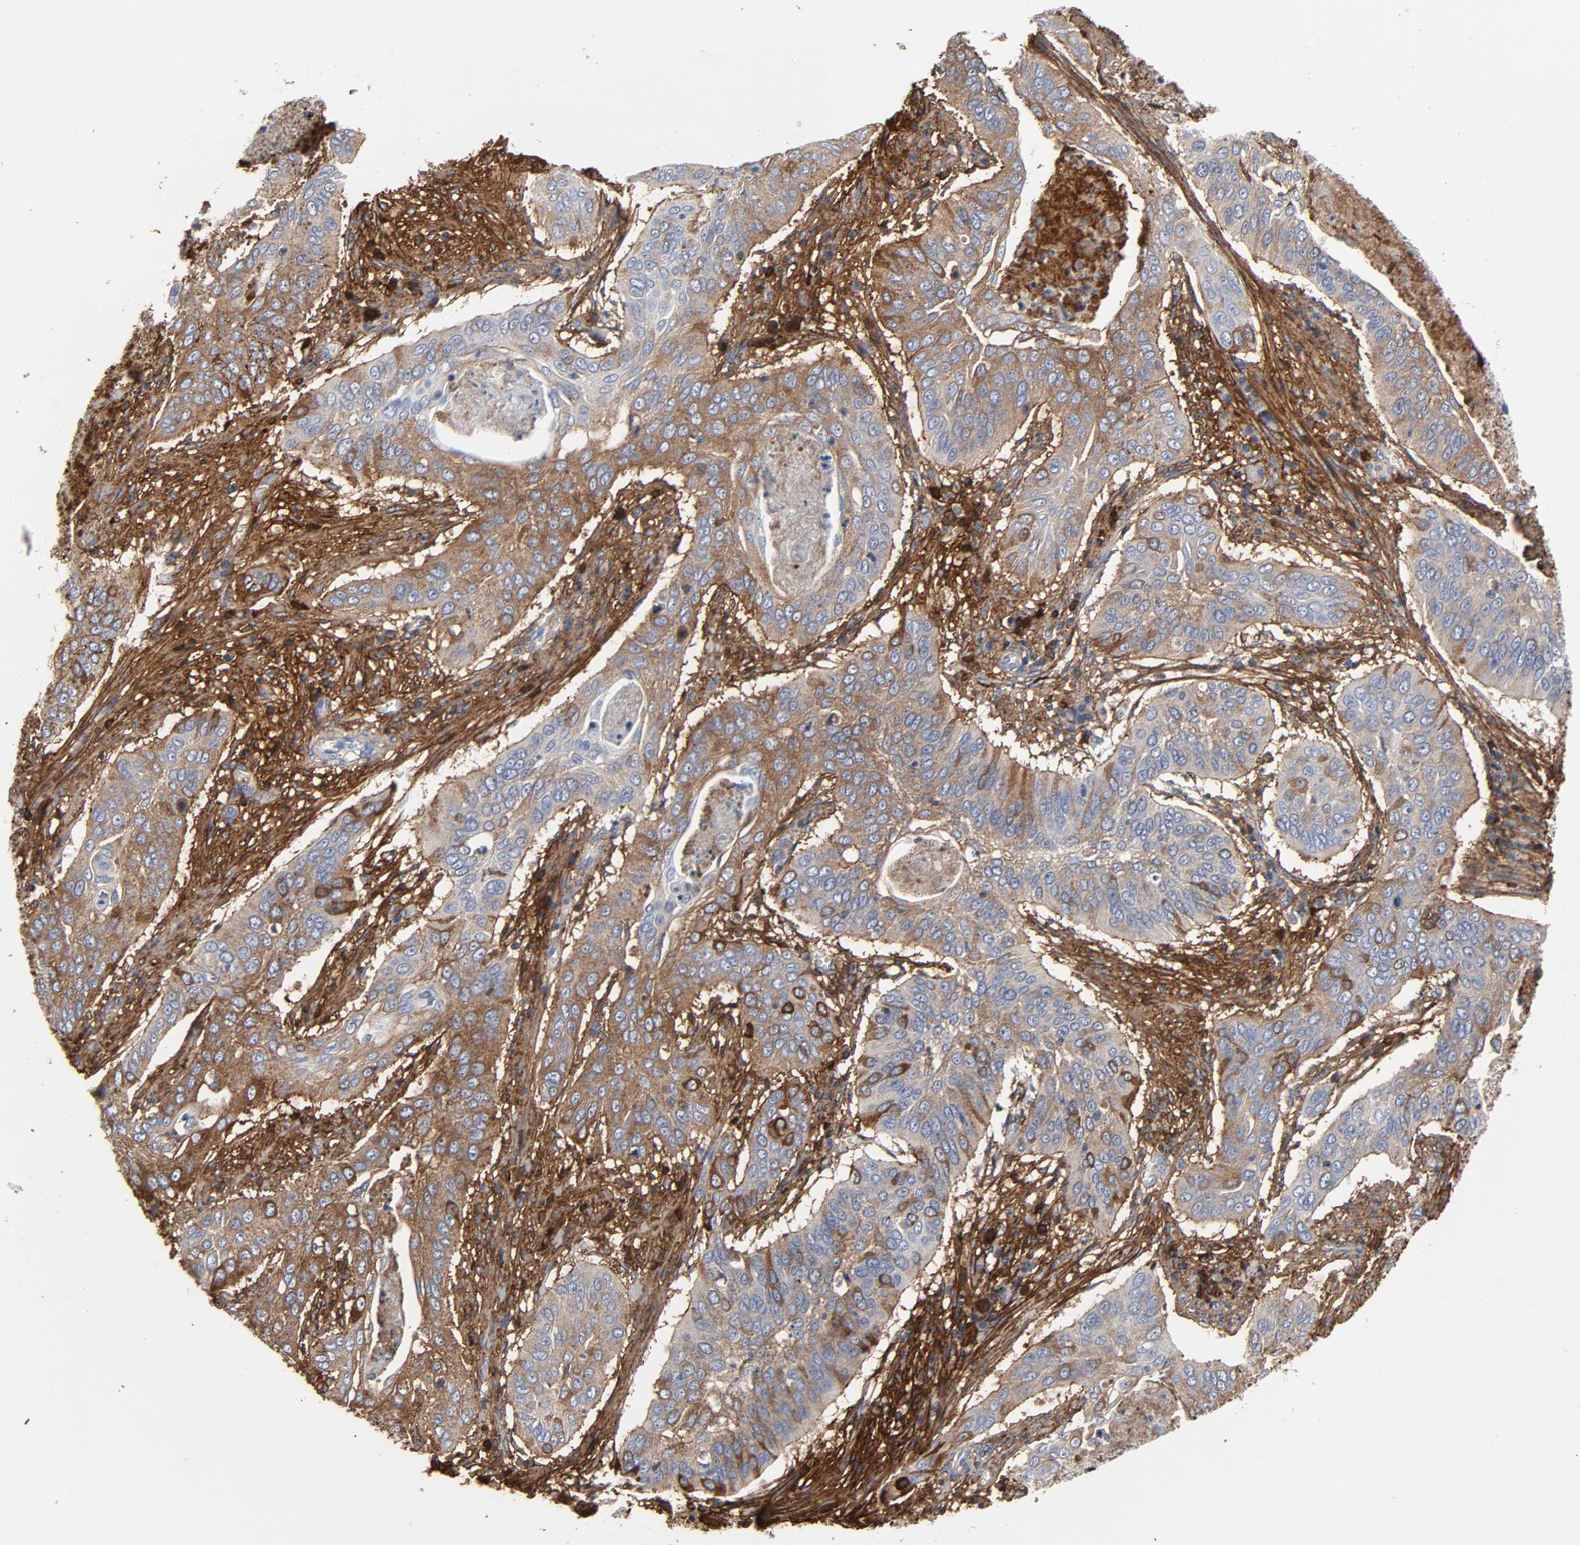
{"staining": {"intensity": "weak", "quantity": ">75%", "location": "cytoplasmic/membranous"}, "tissue": "cervical cancer", "cell_type": "Tumor cells", "image_type": "cancer", "snomed": [{"axis": "morphology", "description": "Squamous cell carcinoma, NOS"}, {"axis": "topography", "description": "Cervix"}], "caption": "Squamous cell carcinoma (cervical) was stained to show a protein in brown. There is low levels of weak cytoplasmic/membranous staining in approximately >75% of tumor cells.", "gene": "FBLN1", "patient": {"sex": "female", "age": 39}}